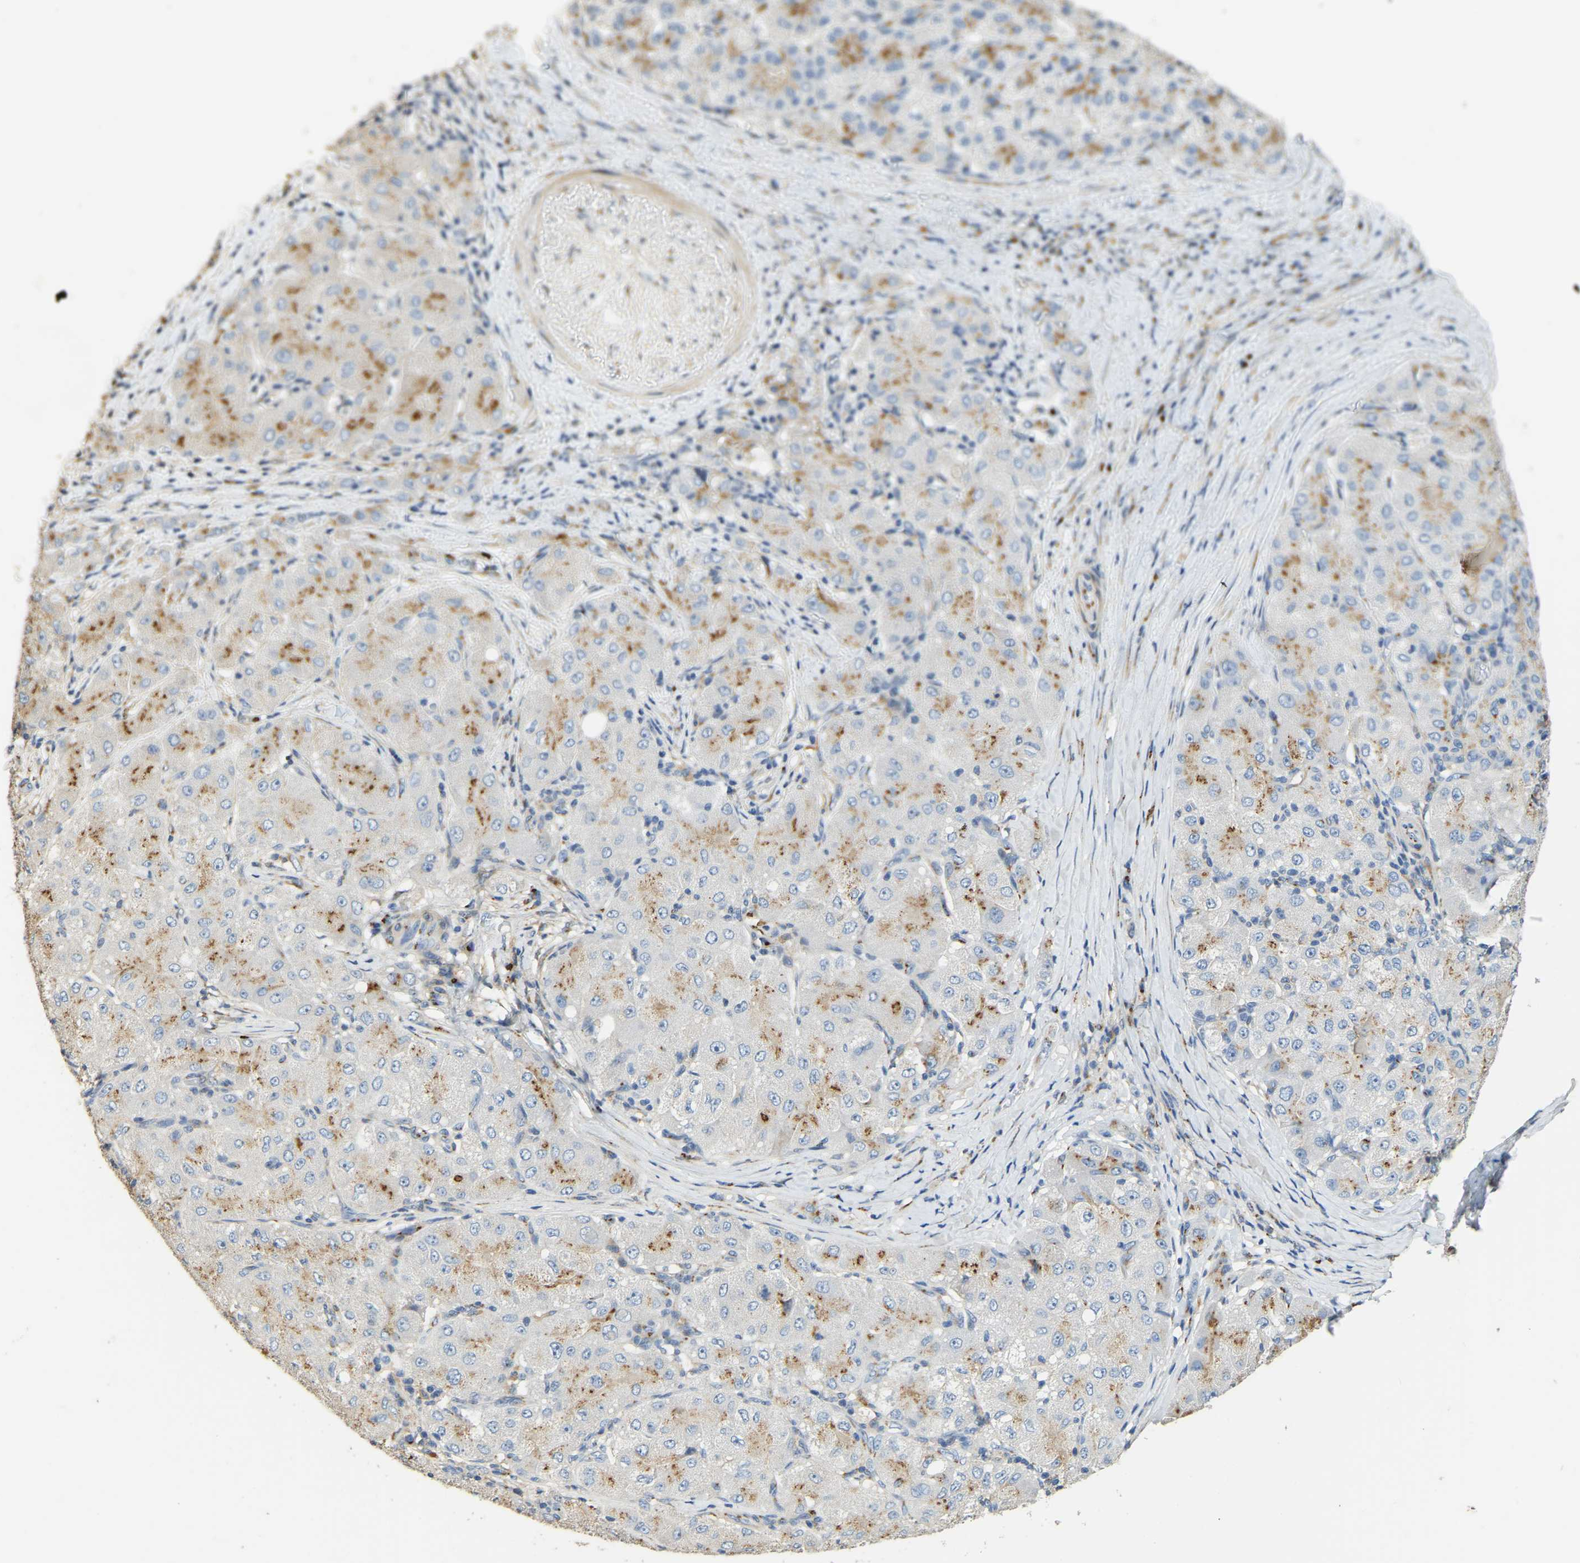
{"staining": {"intensity": "negative", "quantity": "none", "location": "none"}, "tissue": "liver cancer", "cell_type": "Tumor cells", "image_type": "cancer", "snomed": [{"axis": "morphology", "description": "Carcinoma, Hepatocellular, NOS"}, {"axis": "topography", "description": "Liver"}], "caption": "IHC image of liver cancer stained for a protein (brown), which exhibits no expression in tumor cells. (Brightfield microscopy of DAB (3,3'-diaminobenzidine) IHC at high magnification).", "gene": "FAM174A", "patient": {"sex": "male", "age": 80}}